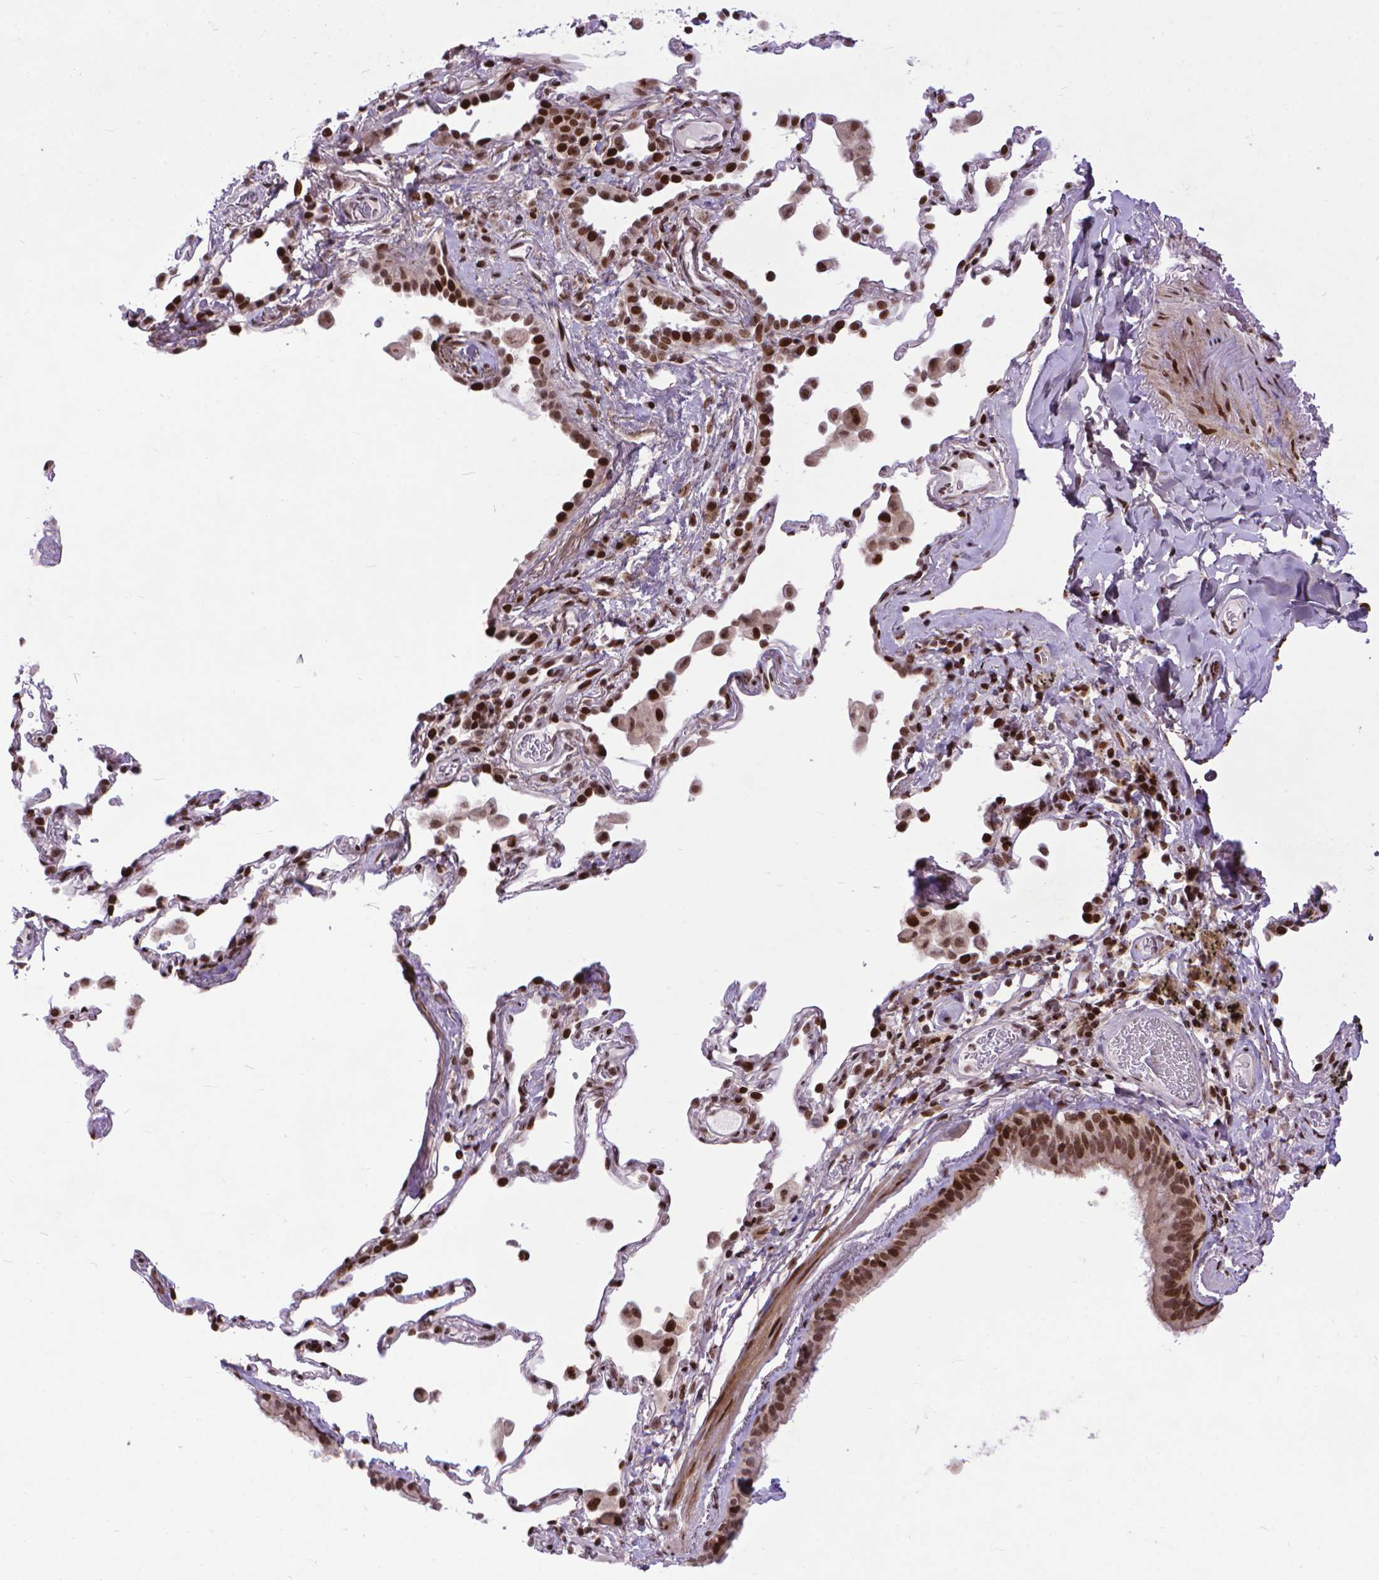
{"staining": {"intensity": "strong", "quantity": ">75%", "location": "nuclear"}, "tissue": "bronchus", "cell_type": "Respiratory epithelial cells", "image_type": "normal", "snomed": [{"axis": "morphology", "description": "Normal tissue, NOS"}, {"axis": "topography", "description": "Bronchus"}, {"axis": "topography", "description": "Lung"}], "caption": "A high amount of strong nuclear staining is seen in about >75% of respiratory epithelial cells in benign bronchus.", "gene": "AMER1", "patient": {"sex": "male", "age": 54}}